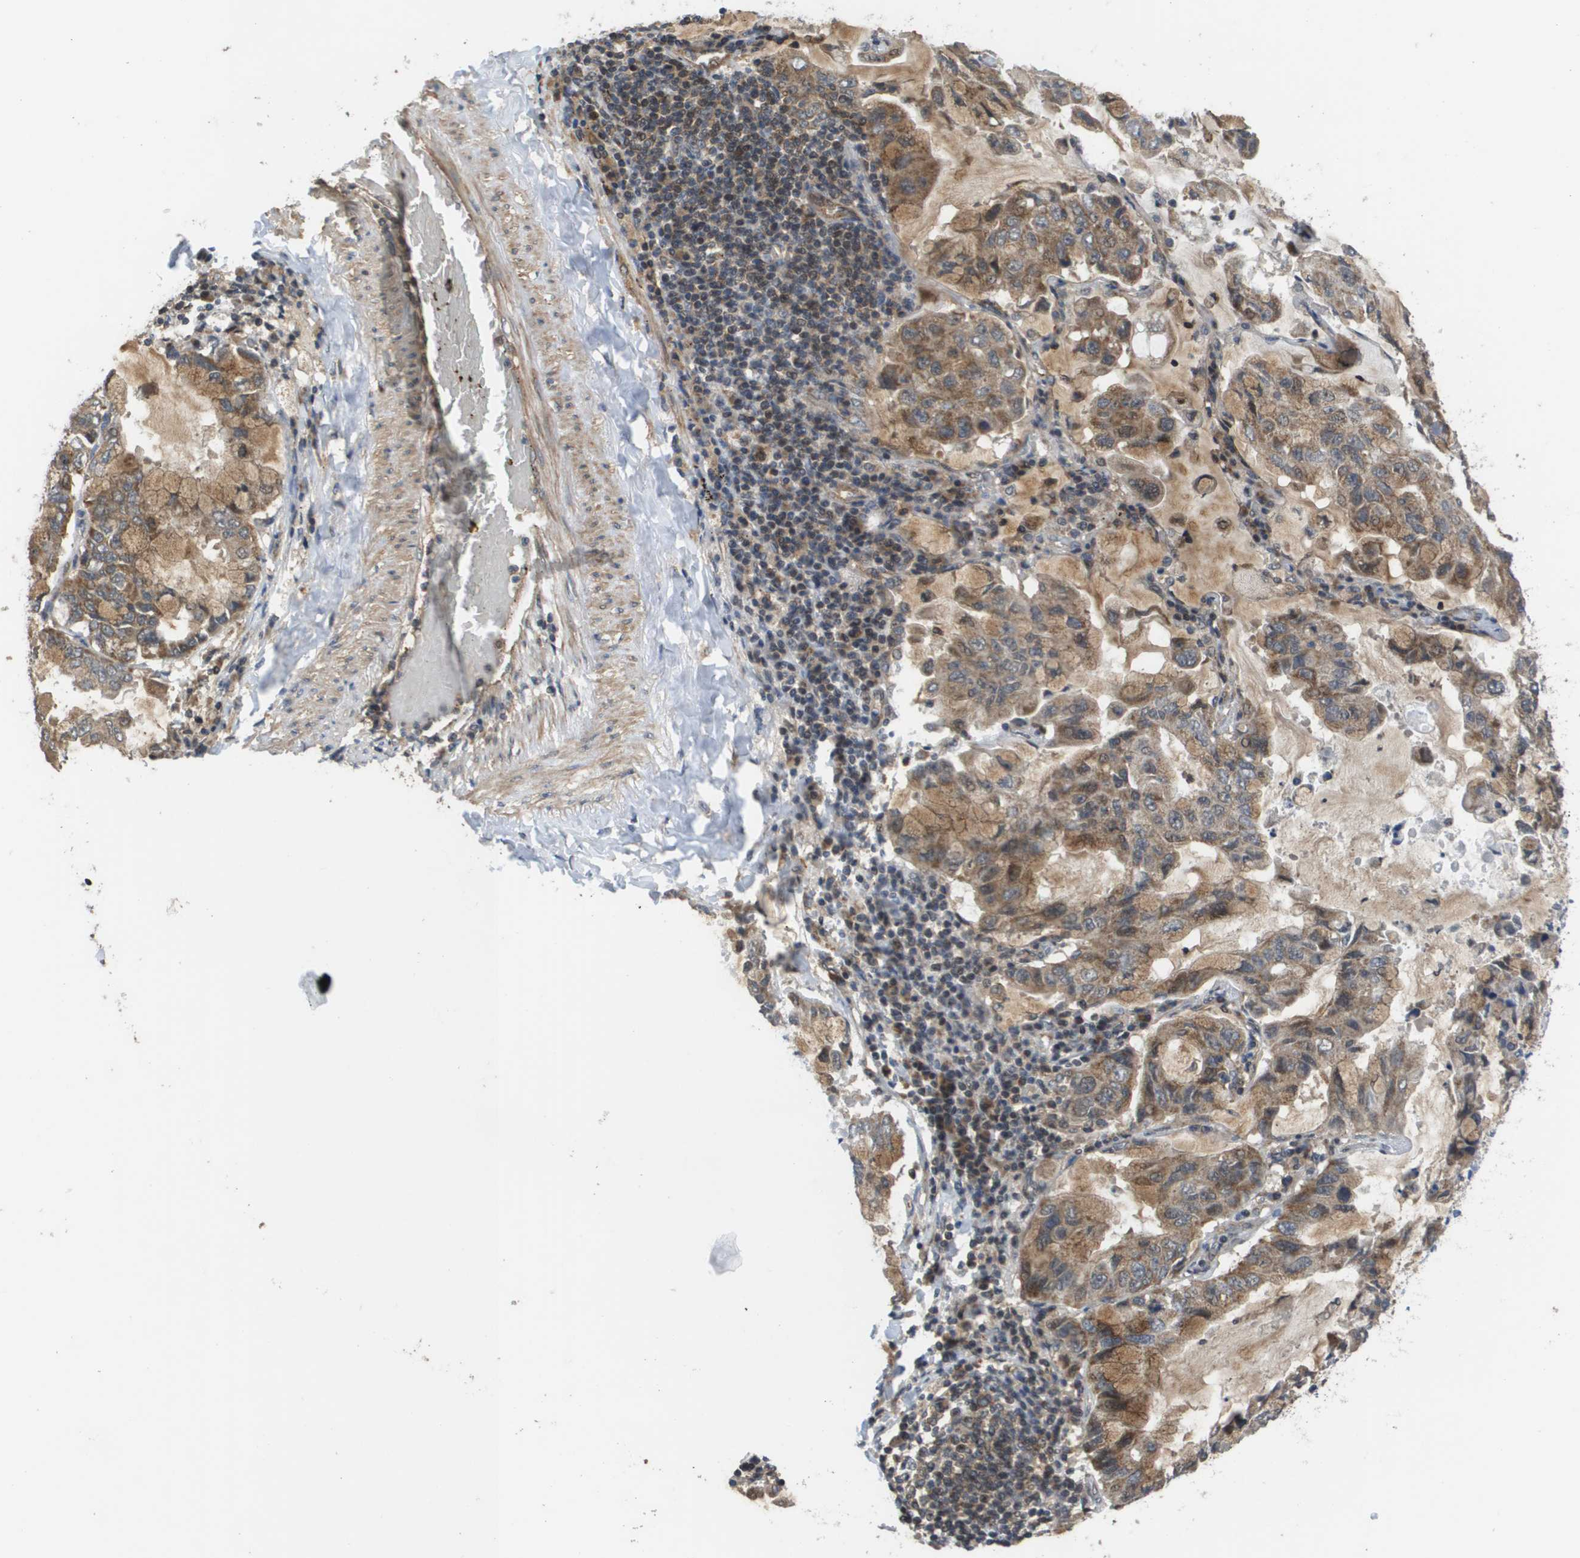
{"staining": {"intensity": "moderate", "quantity": ">75%", "location": "cytoplasmic/membranous"}, "tissue": "lung cancer", "cell_type": "Tumor cells", "image_type": "cancer", "snomed": [{"axis": "morphology", "description": "Adenocarcinoma, NOS"}, {"axis": "topography", "description": "Lung"}], "caption": "The photomicrograph displays a brown stain indicating the presence of a protein in the cytoplasmic/membranous of tumor cells in lung adenocarcinoma.", "gene": "RBM38", "patient": {"sex": "male", "age": 64}}